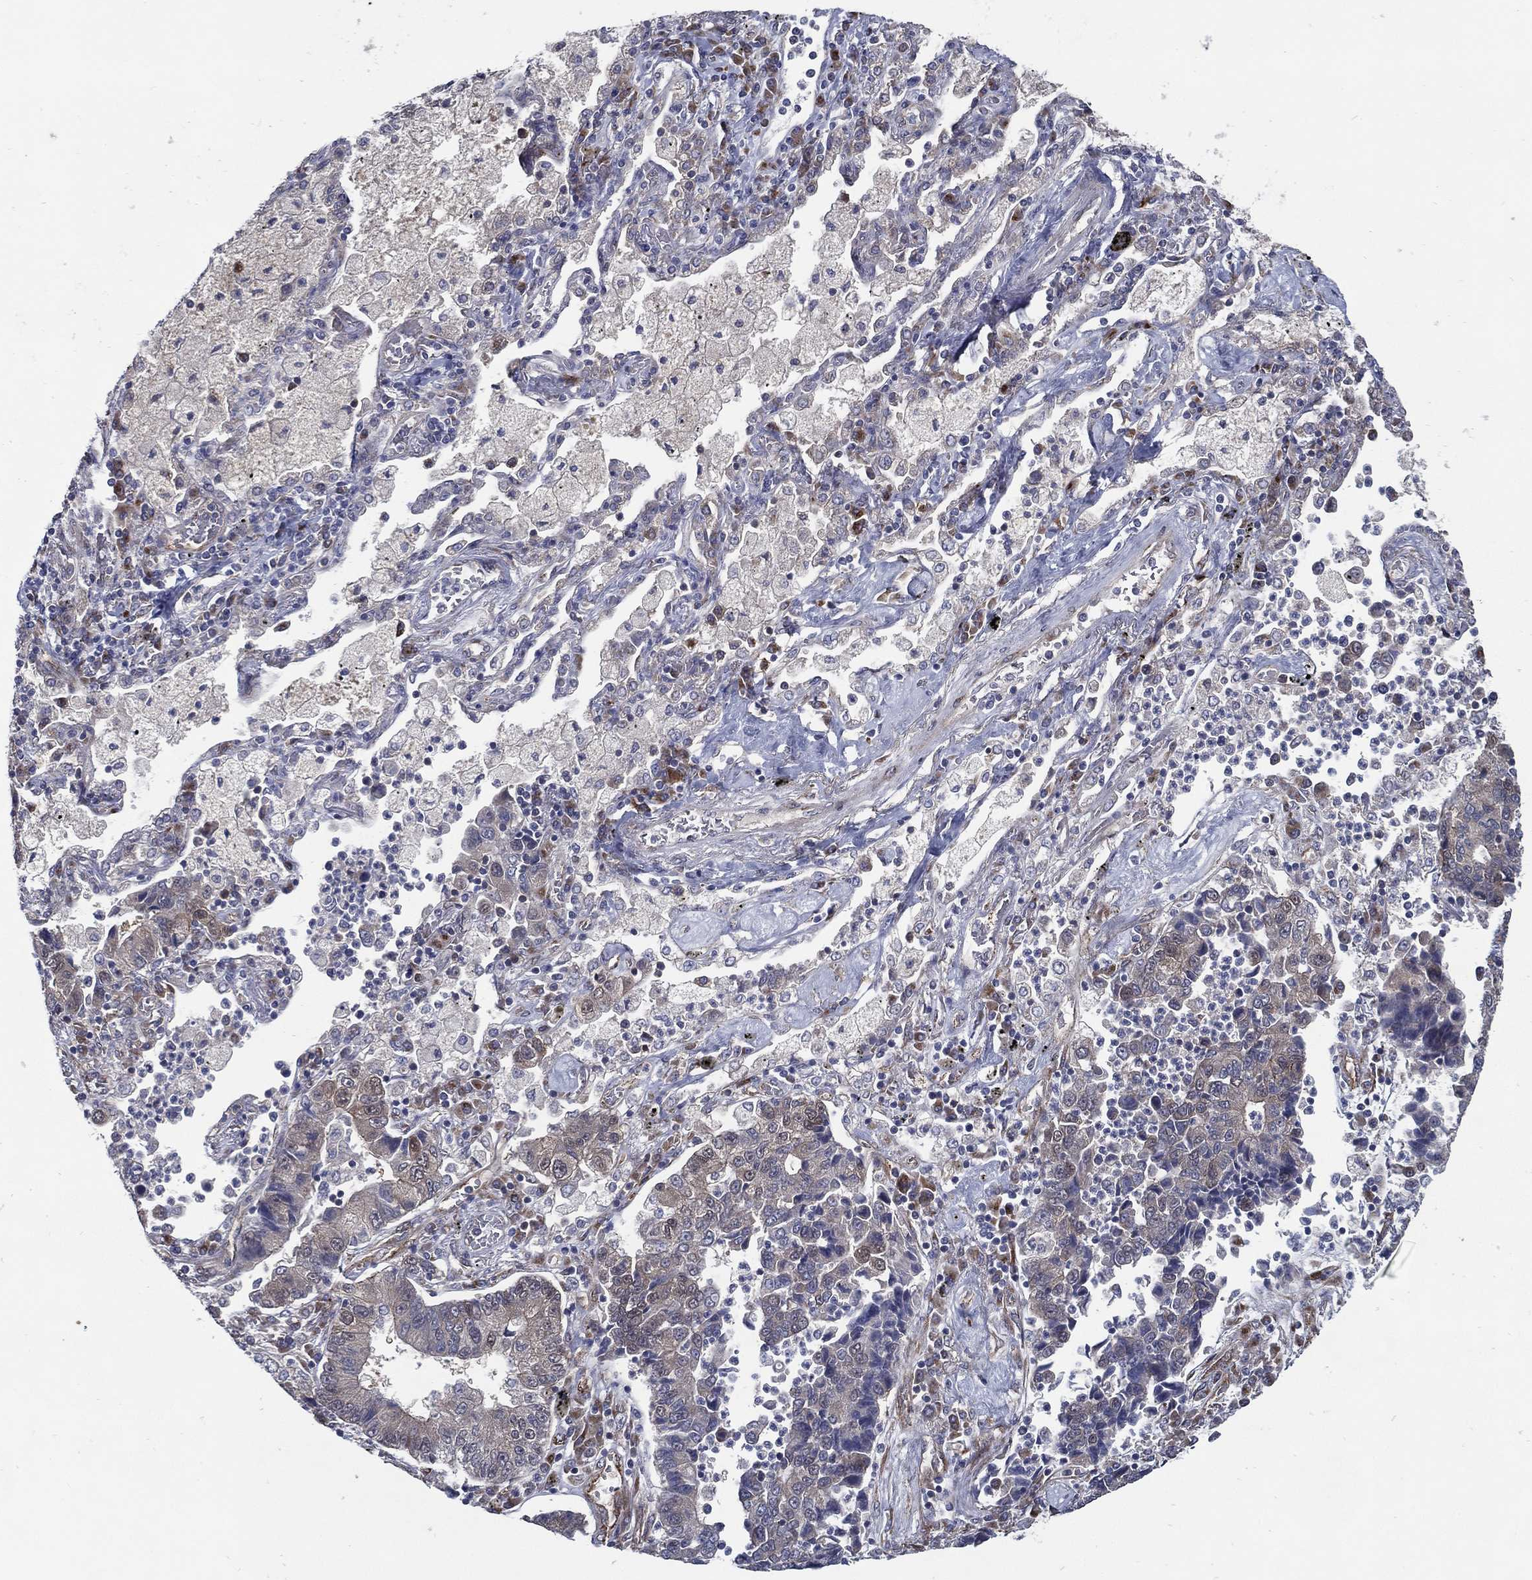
{"staining": {"intensity": "negative", "quantity": "none", "location": "none"}, "tissue": "lung cancer", "cell_type": "Tumor cells", "image_type": "cancer", "snomed": [{"axis": "morphology", "description": "Adenocarcinoma, NOS"}, {"axis": "topography", "description": "Lung"}], "caption": "The immunohistochemistry (IHC) micrograph has no significant positivity in tumor cells of adenocarcinoma (lung) tissue.", "gene": "ARHGAP11A", "patient": {"sex": "female", "age": 57}}